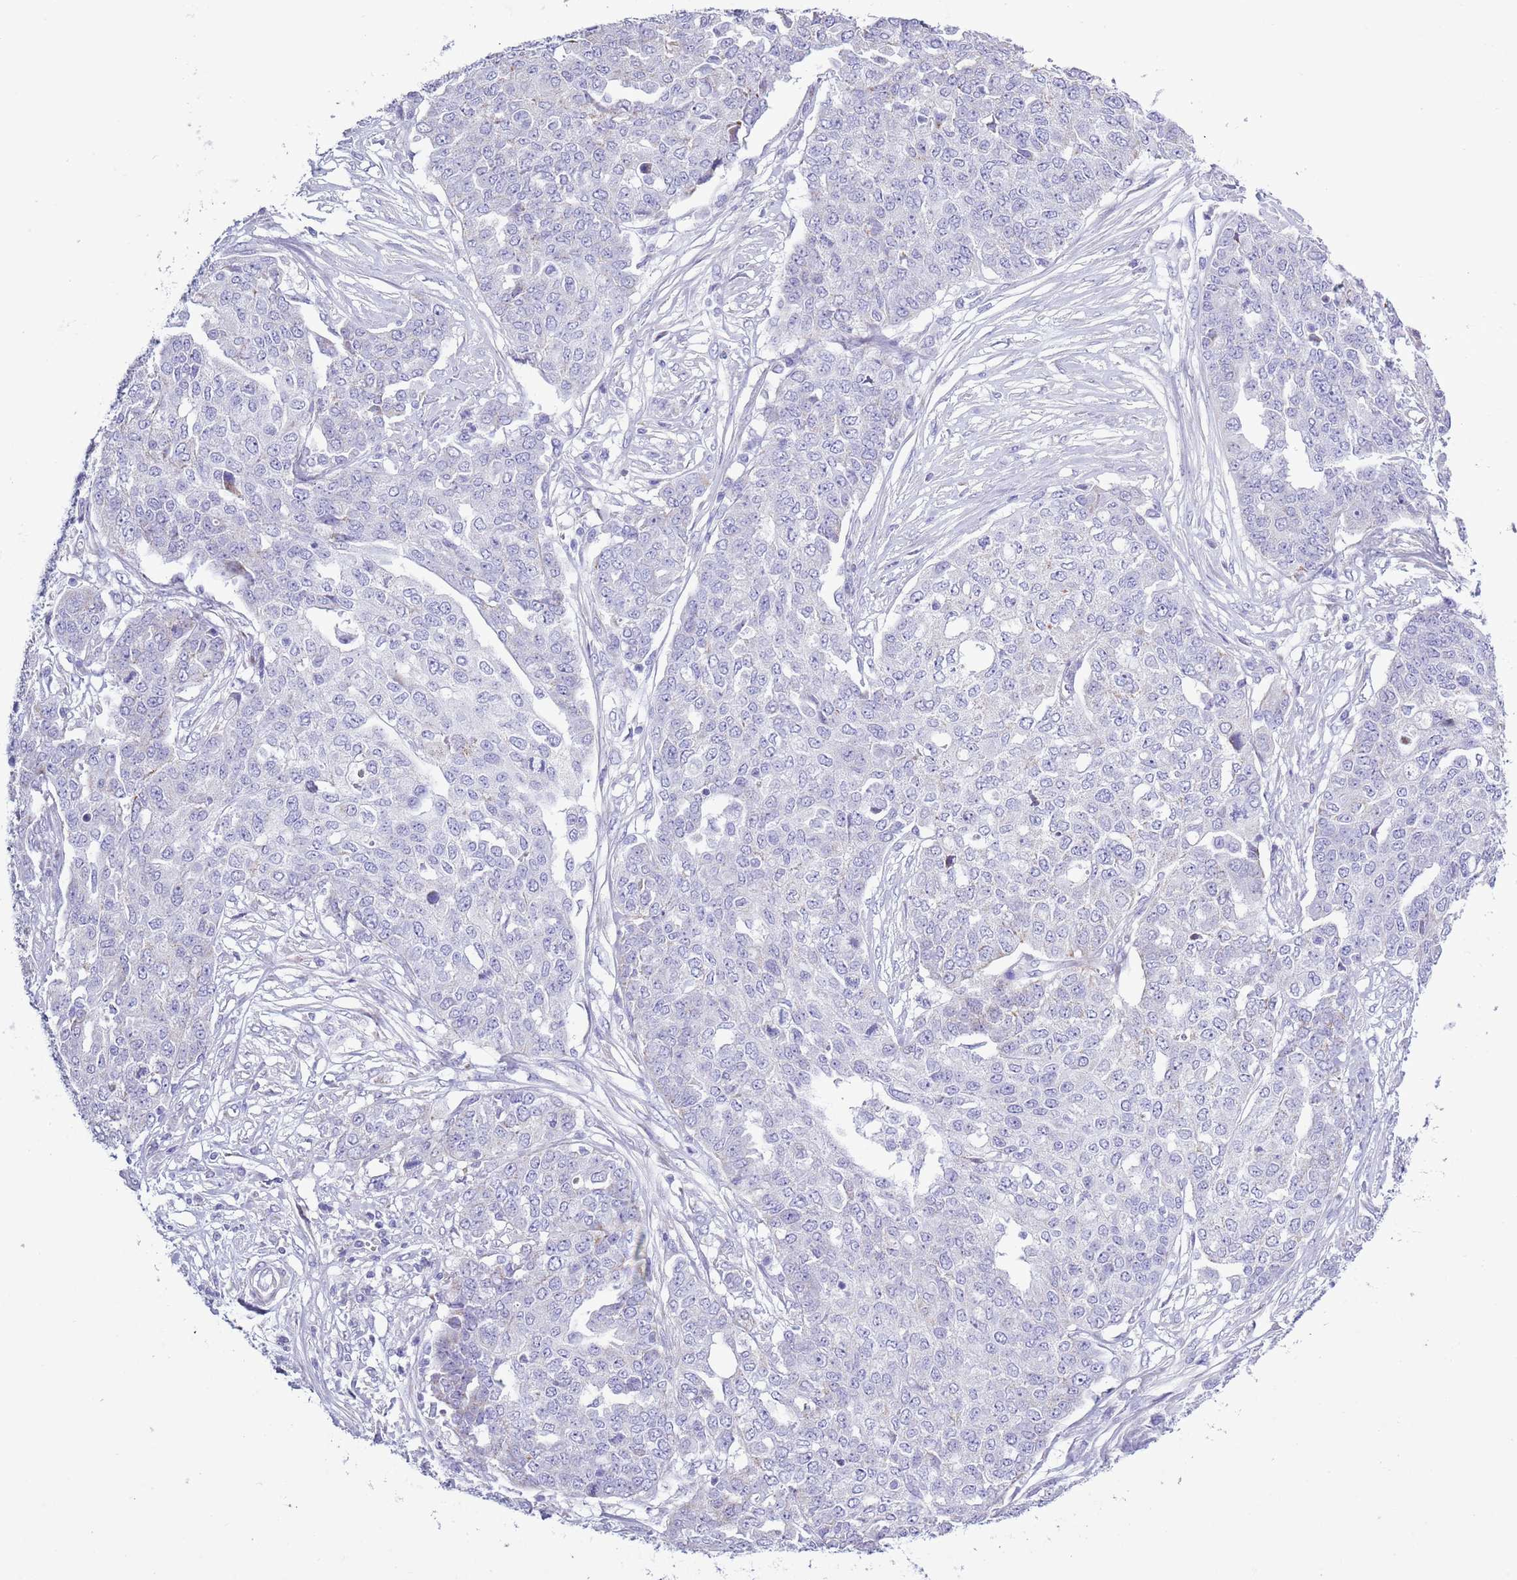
{"staining": {"intensity": "negative", "quantity": "none", "location": "none"}, "tissue": "ovarian cancer", "cell_type": "Tumor cells", "image_type": "cancer", "snomed": [{"axis": "morphology", "description": "Cystadenocarcinoma, serous, NOS"}, {"axis": "topography", "description": "Soft tissue"}, {"axis": "topography", "description": "Ovary"}], "caption": "IHC micrograph of neoplastic tissue: human ovarian cancer (serous cystadenocarcinoma) stained with DAB displays no significant protein staining in tumor cells.", "gene": "MOCOS", "patient": {"sex": "female", "age": 57}}